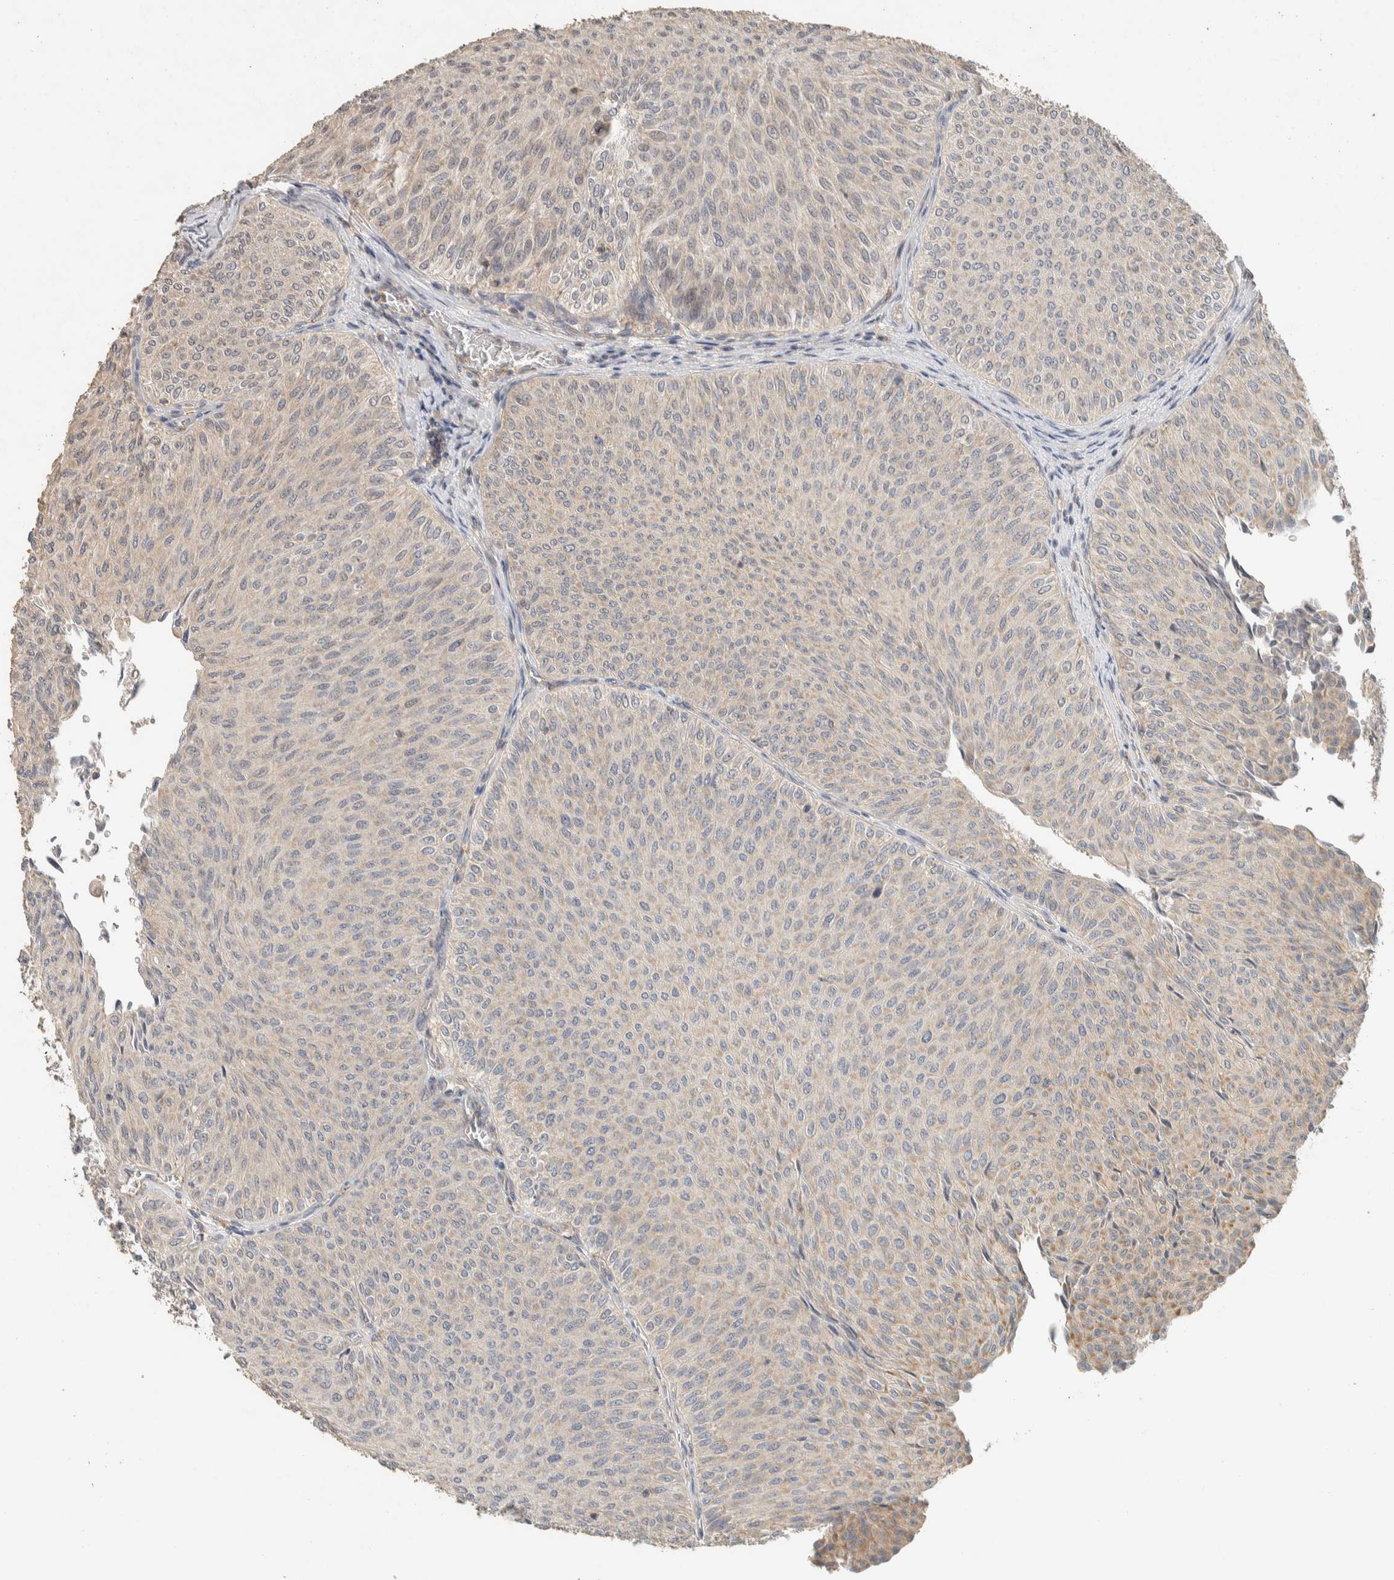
{"staining": {"intensity": "weak", "quantity": "25%-75%", "location": "cytoplasmic/membranous"}, "tissue": "urothelial cancer", "cell_type": "Tumor cells", "image_type": "cancer", "snomed": [{"axis": "morphology", "description": "Urothelial carcinoma, Low grade"}, {"axis": "topography", "description": "Urinary bladder"}], "caption": "Protein analysis of urothelial cancer tissue displays weak cytoplasmic/membranous staining in approximately 25%-75% of tumor cells. (Brightfield microscopy of DAB IHC at high magnification).", "gene": "PDE7B", "patient": {"sex": "male", "age": 78}}